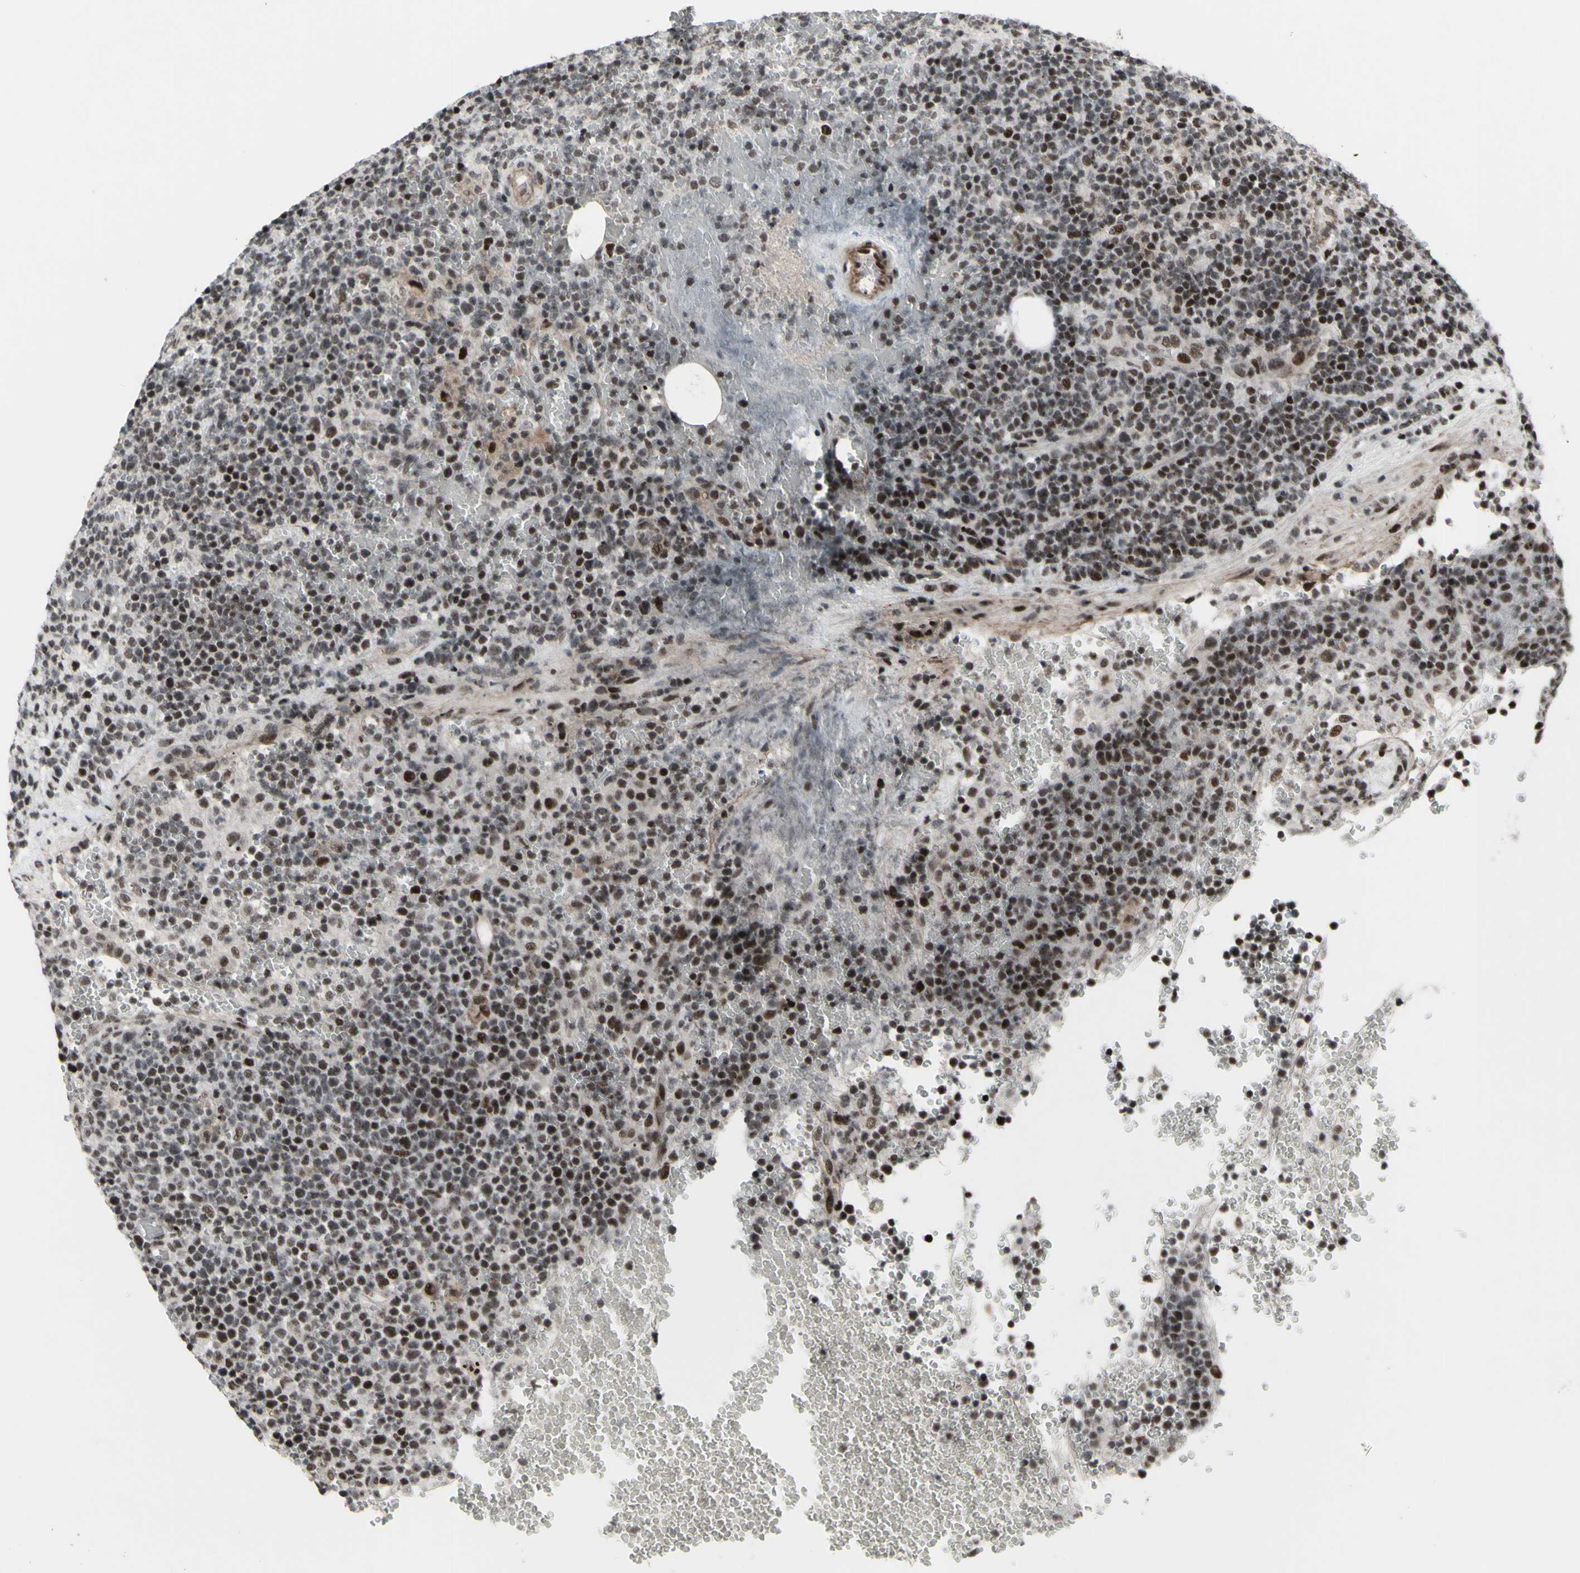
{"staining": {"intensity": "moderate", "quantity": "25%-75%", "location": "nuclear"}, "tissue": "lymphoma", "cell_type": "Tumor cells", "image_type": "cancer", "snomed": [{"axis": "morphology", "description": "Malignant lymphoma, non-Hodgkin's type, High grade"}, {"axis": "topography", "description": "Lymph node"}], "caption": "Lymphoma stained with DAB (3,3'-diaminobenzidine) IHC shows medium levels of moderate nuclear staining in approximately 25%-75% of tumor cells.", "gene": "SUPT6H", "patient": {"sex": "male", "age": 61}}